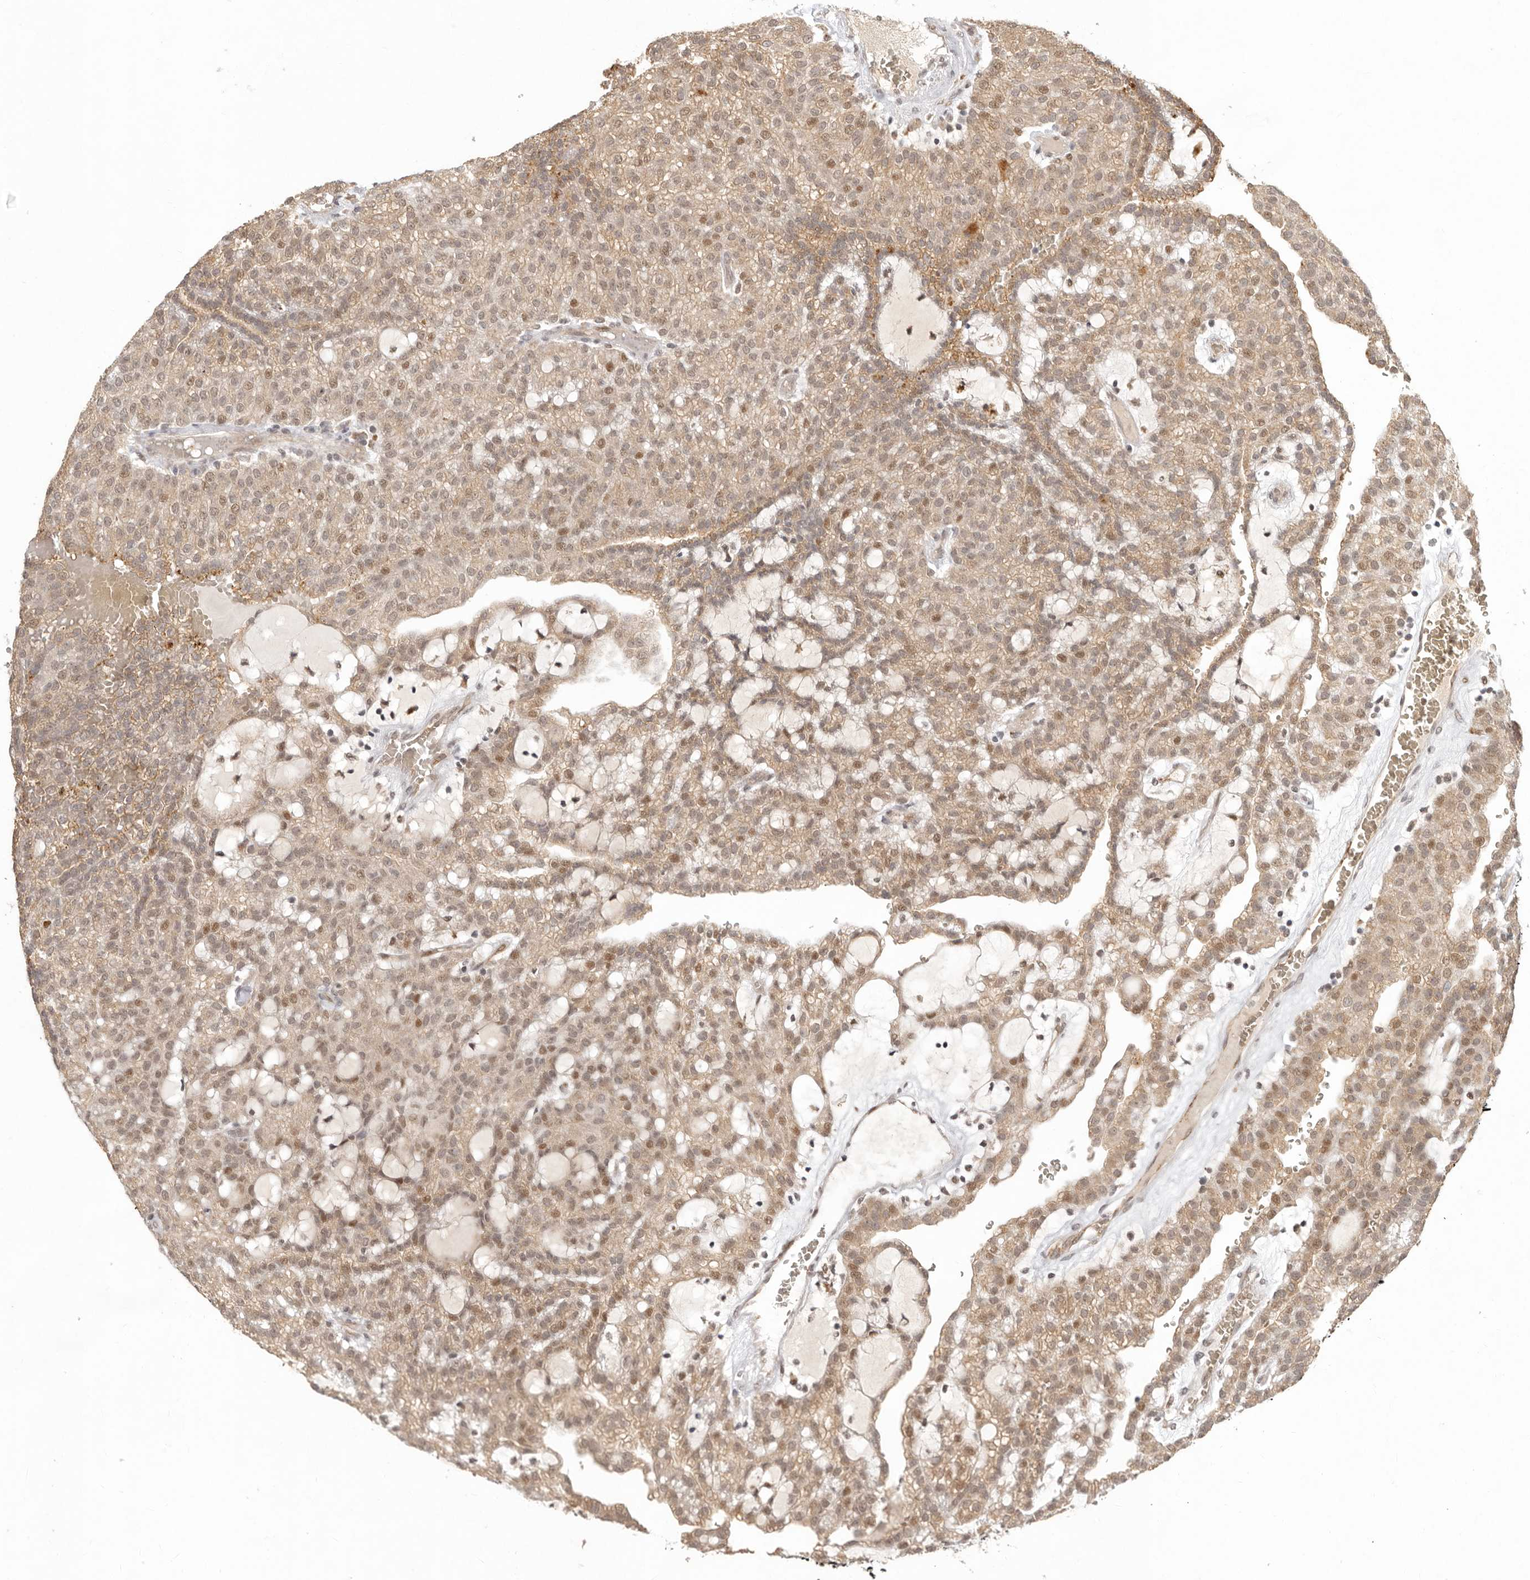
{"staining": {"intensity": "moderate", "quantity": ">75%", "location": "cytoplasmic/membranous,nuclear"}, "tissue": "renal cancer", "cell_type": "Tumor cells", "image_type": "cancer", "snomed": [{"axis": "morphology", "description": "Adenocarcinoma, NOS"}, {"axis": "topography", "description": "Kidney"}], "caption": "Brown immunohistochemical staining in renal adenocarcinoma demonstrates moderate cytoplasmic/membranous and nuclear positivity in about >75% of tumor cells.", "gene": "LRRC75A", "patient": {"sex": "male", "age": 63}}